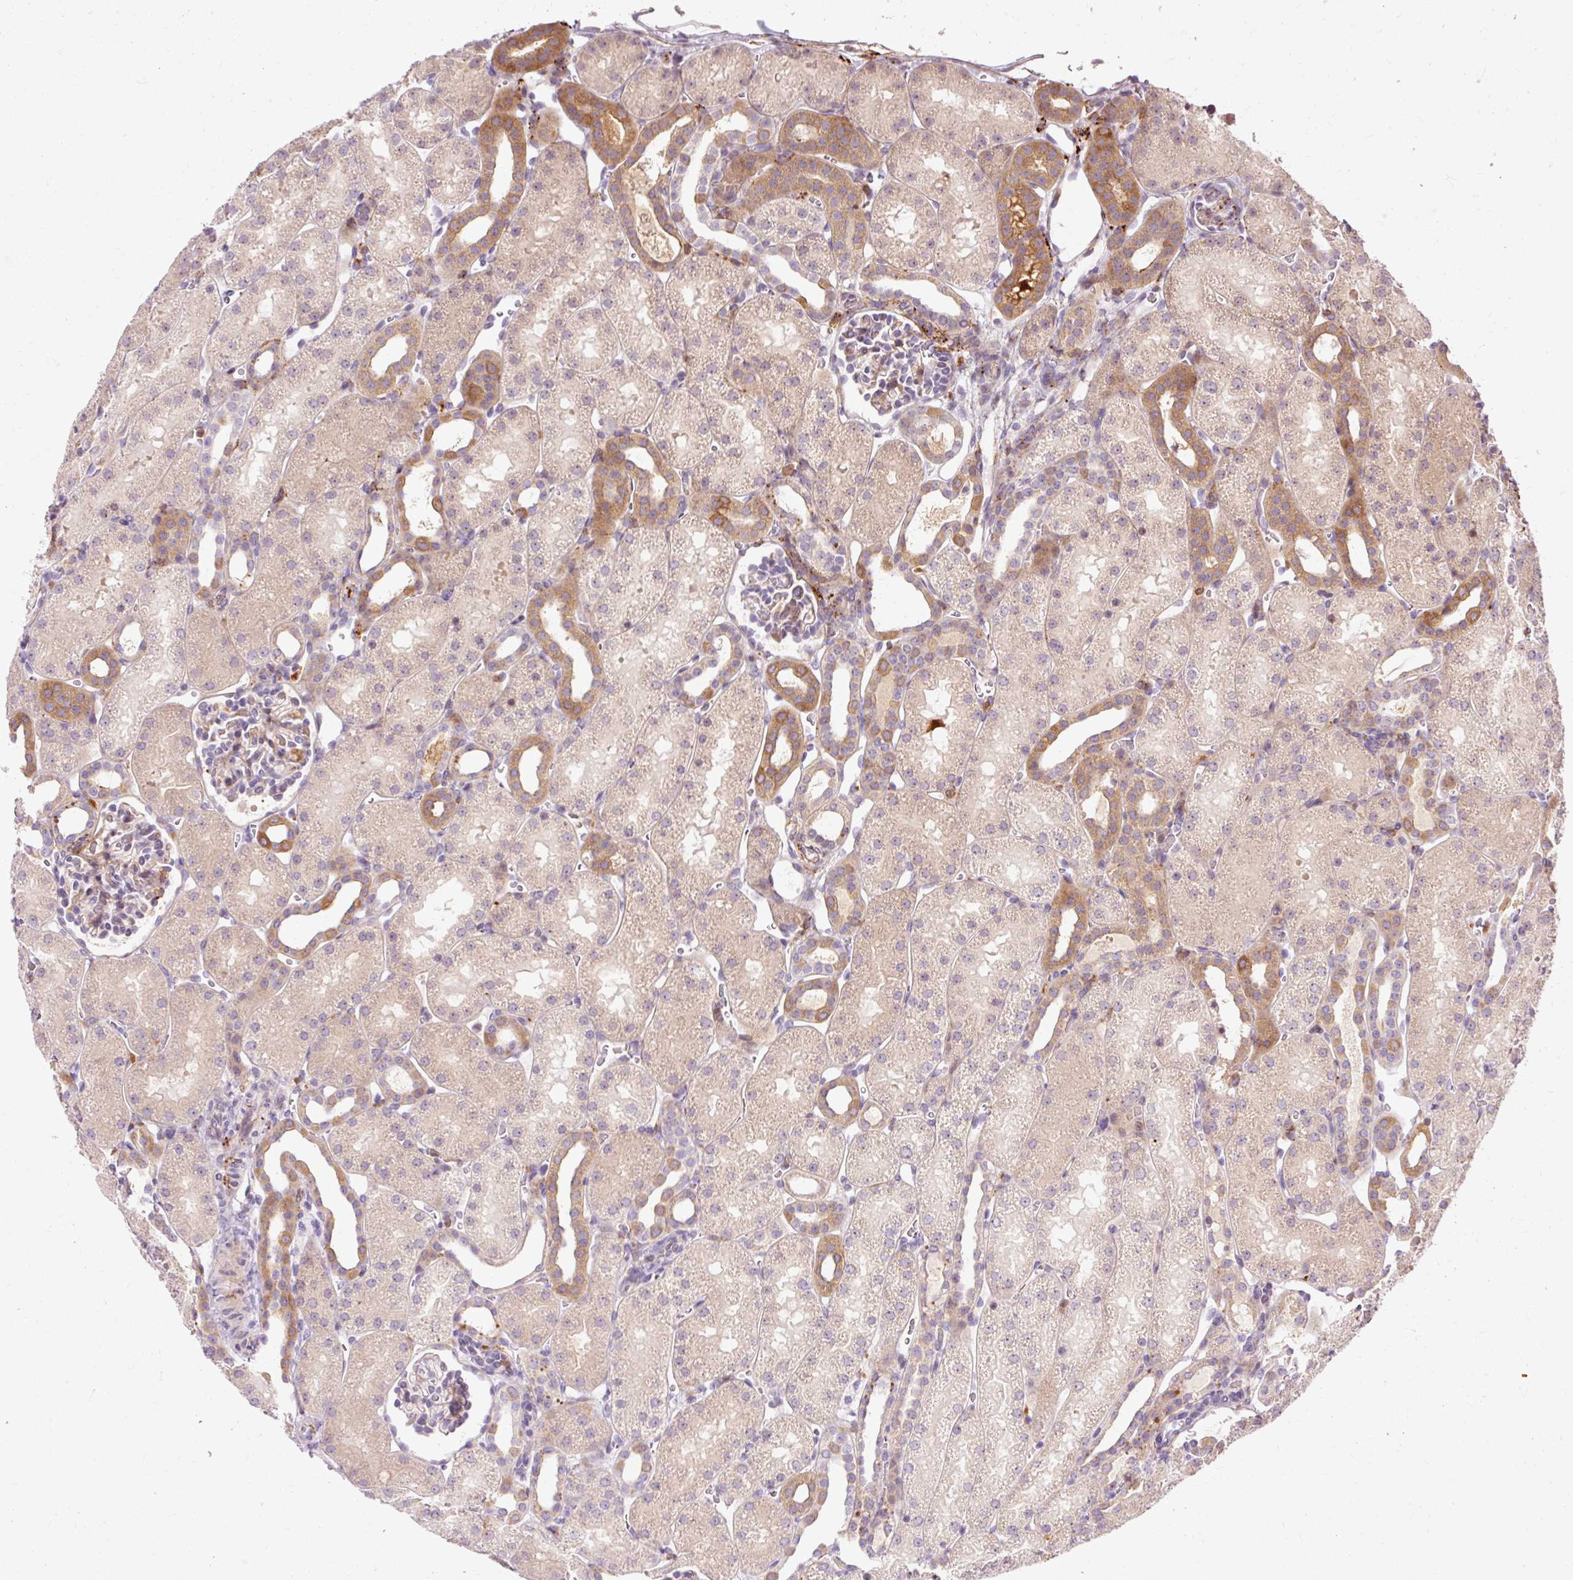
{"staining": {"intensity": "moderate", "quantity": "<25%", "location": "cytoplasmic/membranous"}, "tissue": "kidney", "cell_type": "Cells in glomeruli", "image_type": "normal", "snomed": [{"axis": "morphology", "description": "Normal tissue, NOS"}, {"axis": "topography", "description": "Kidney"}], "caption": "Kidney stained for a protein (brown) demonstrates moderate cytoplasmic/membranous positive expression in approximately <25% of cells in glomeruli.", "gene": "CEBPZ", "patient": {"sex": "male", "age": 2}}